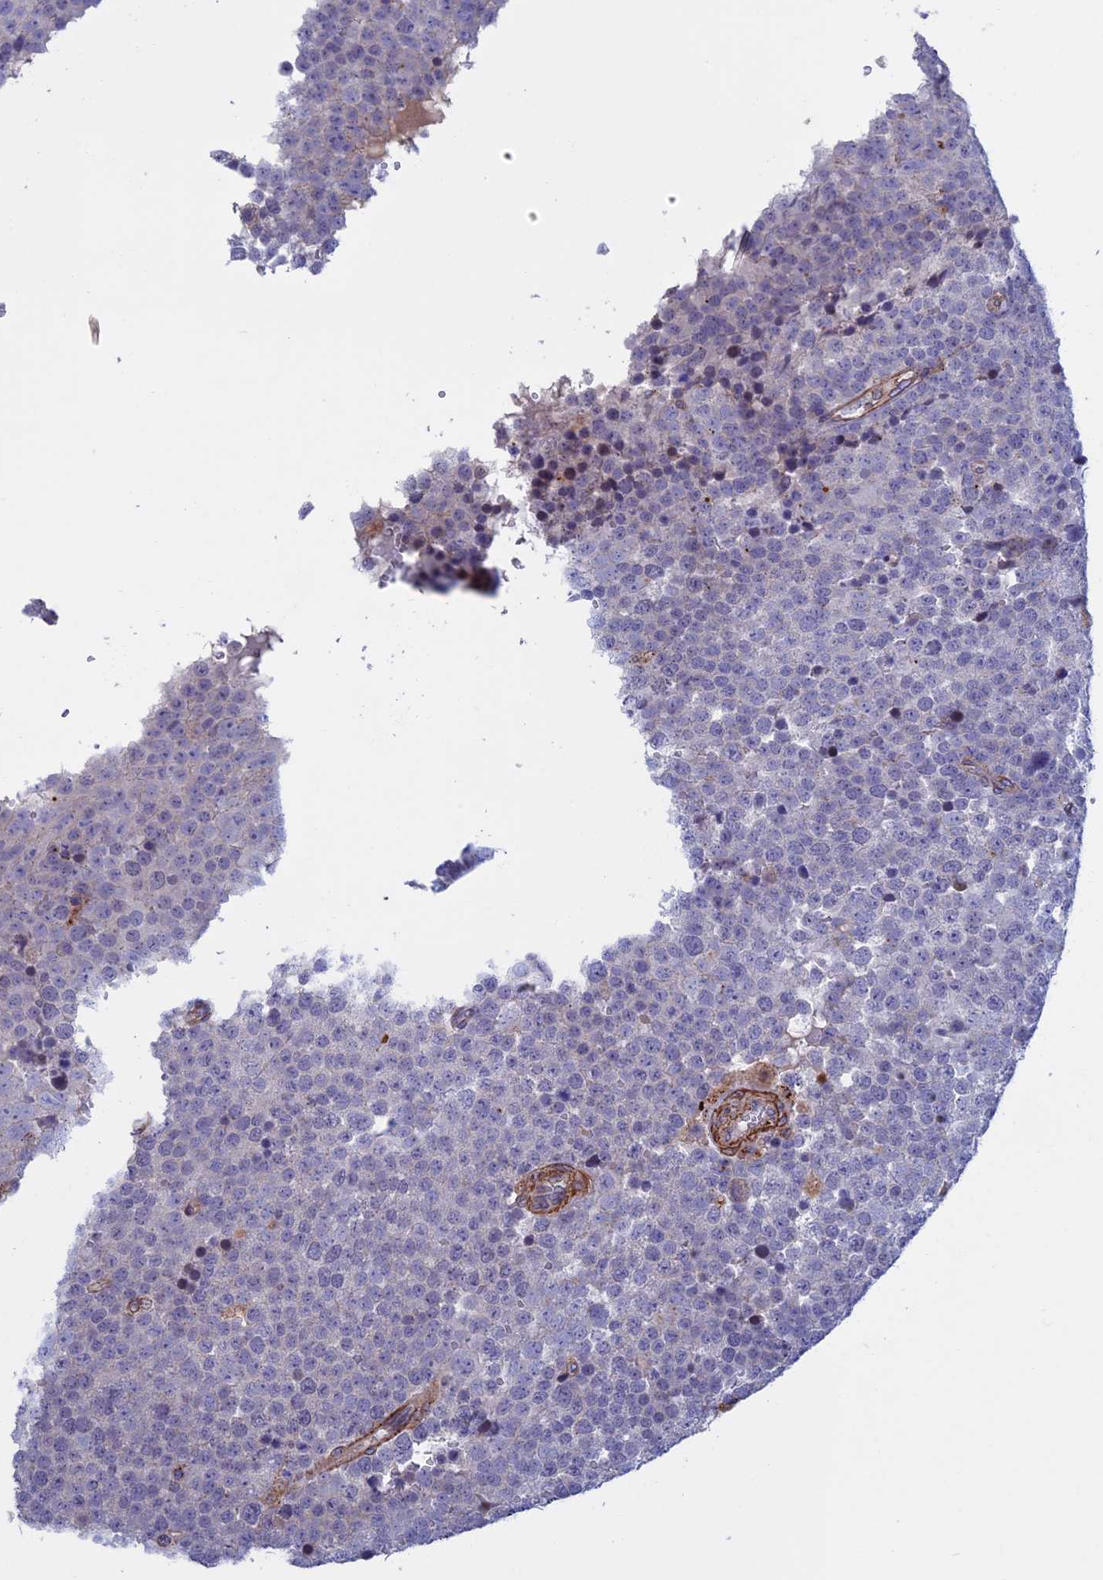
{"staining": {"intensity": "negative", "quantity": "none", "location": "none"}, "tissue": "testis cancer", "cell_type": "Tumor cells", "image_type": "cancer", "snomed": [{"axis": "morphology", "description": "Seminoma, NOS"}, {"axis": "topography", "description": "Testis"}], "caption": "IHC of human seminoma (testis) exhibits no positivity in tumor cells. (DAB immunohistochemistry, high magnification).", "gene": "LYPD5", "patient": {"sex": "male", "age": 71}}